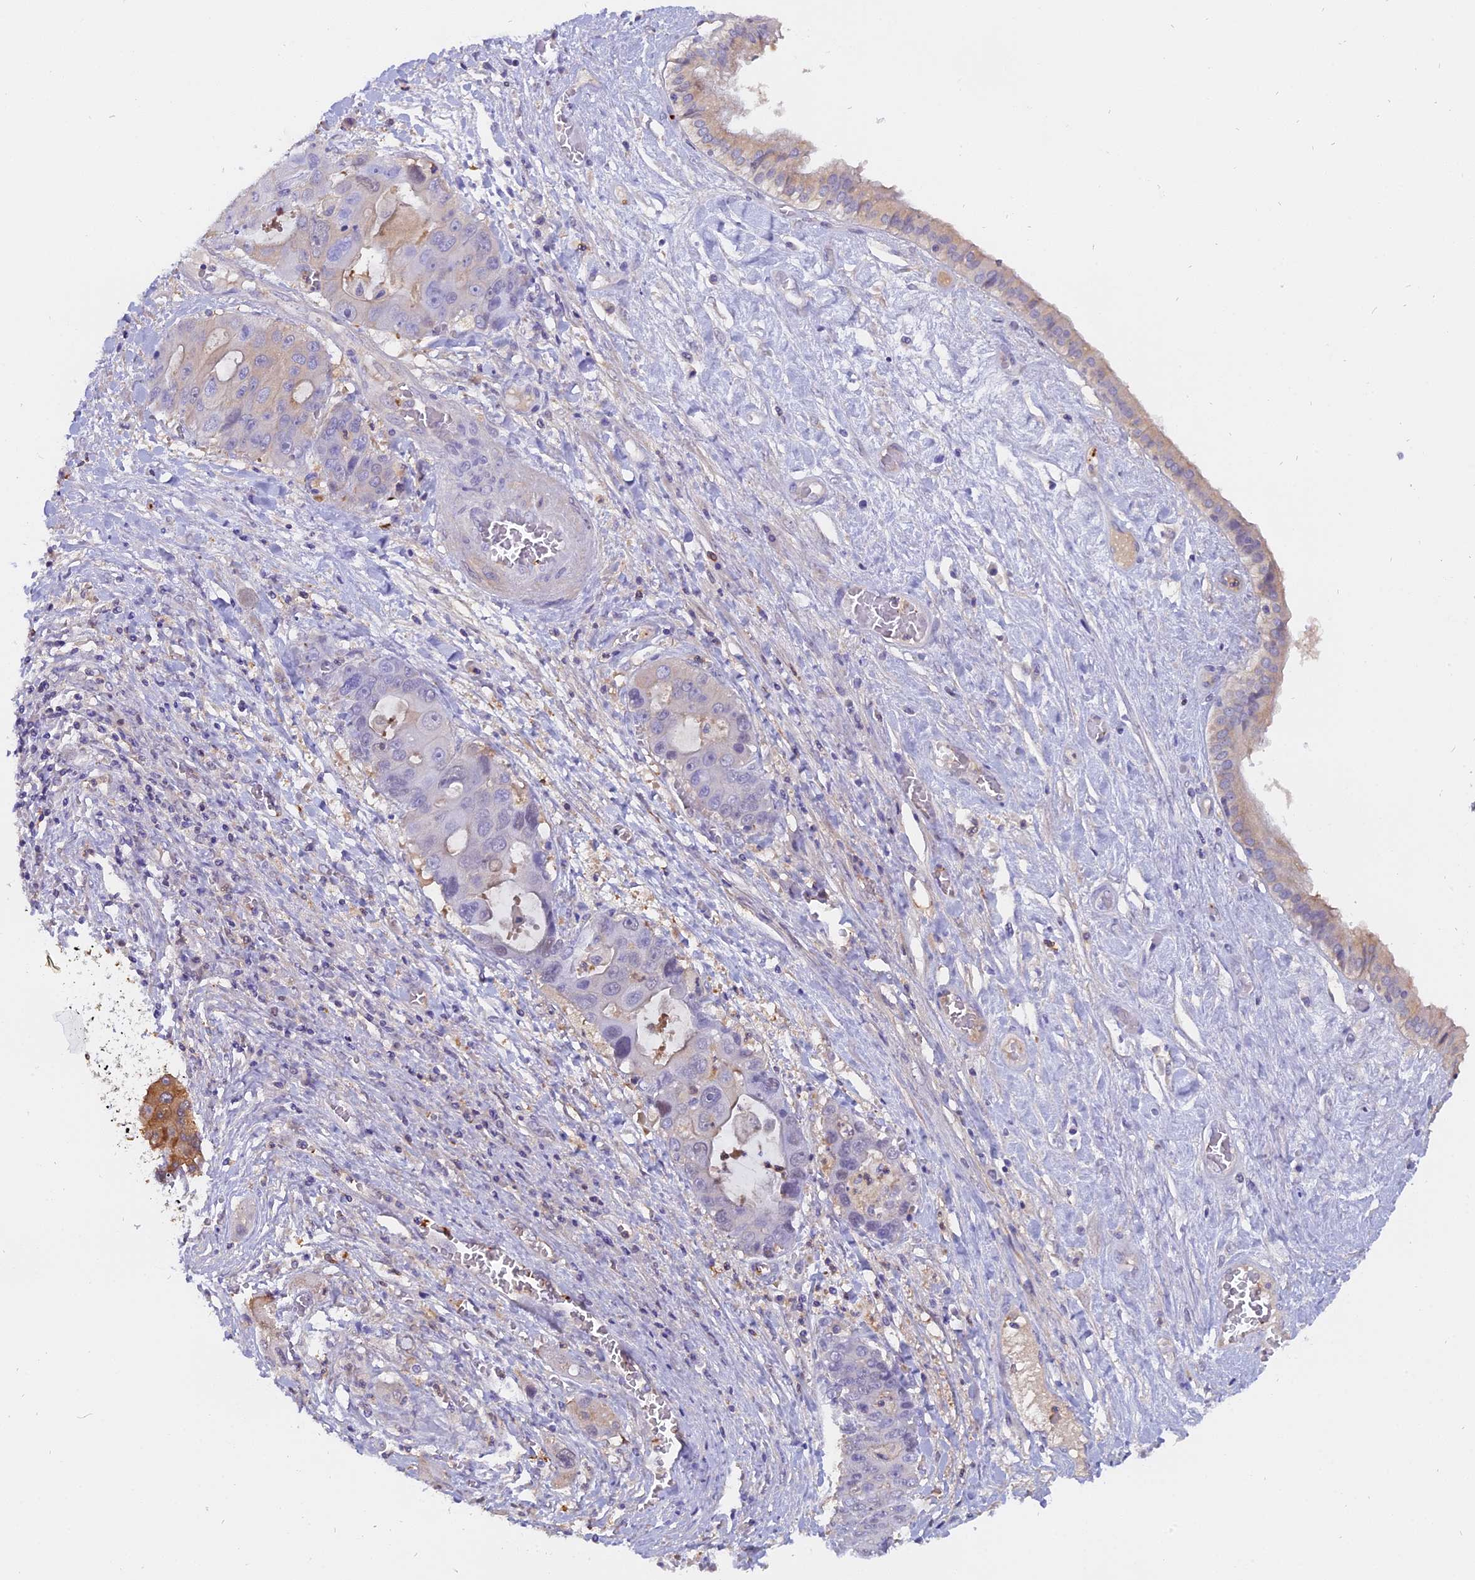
{"staining": {"intensity": "negative", "quantity": "none", "location": "none"}, "tissue": "liver cancer", "cell_type": "Tumor cells", "image_type": "cancer", "snomed": [{"axis": "morphology", "description": "Cholangiocarcinoma"}, {"axis": "topography", "description": "Liver"}], "caption": "Immunohistochemical staining of human cholangiocarcinoma (liver) reveals no significant positivity in tumor cells.", "gene": "FAM118B", "patient": {"sex": "male", "age": 67}}